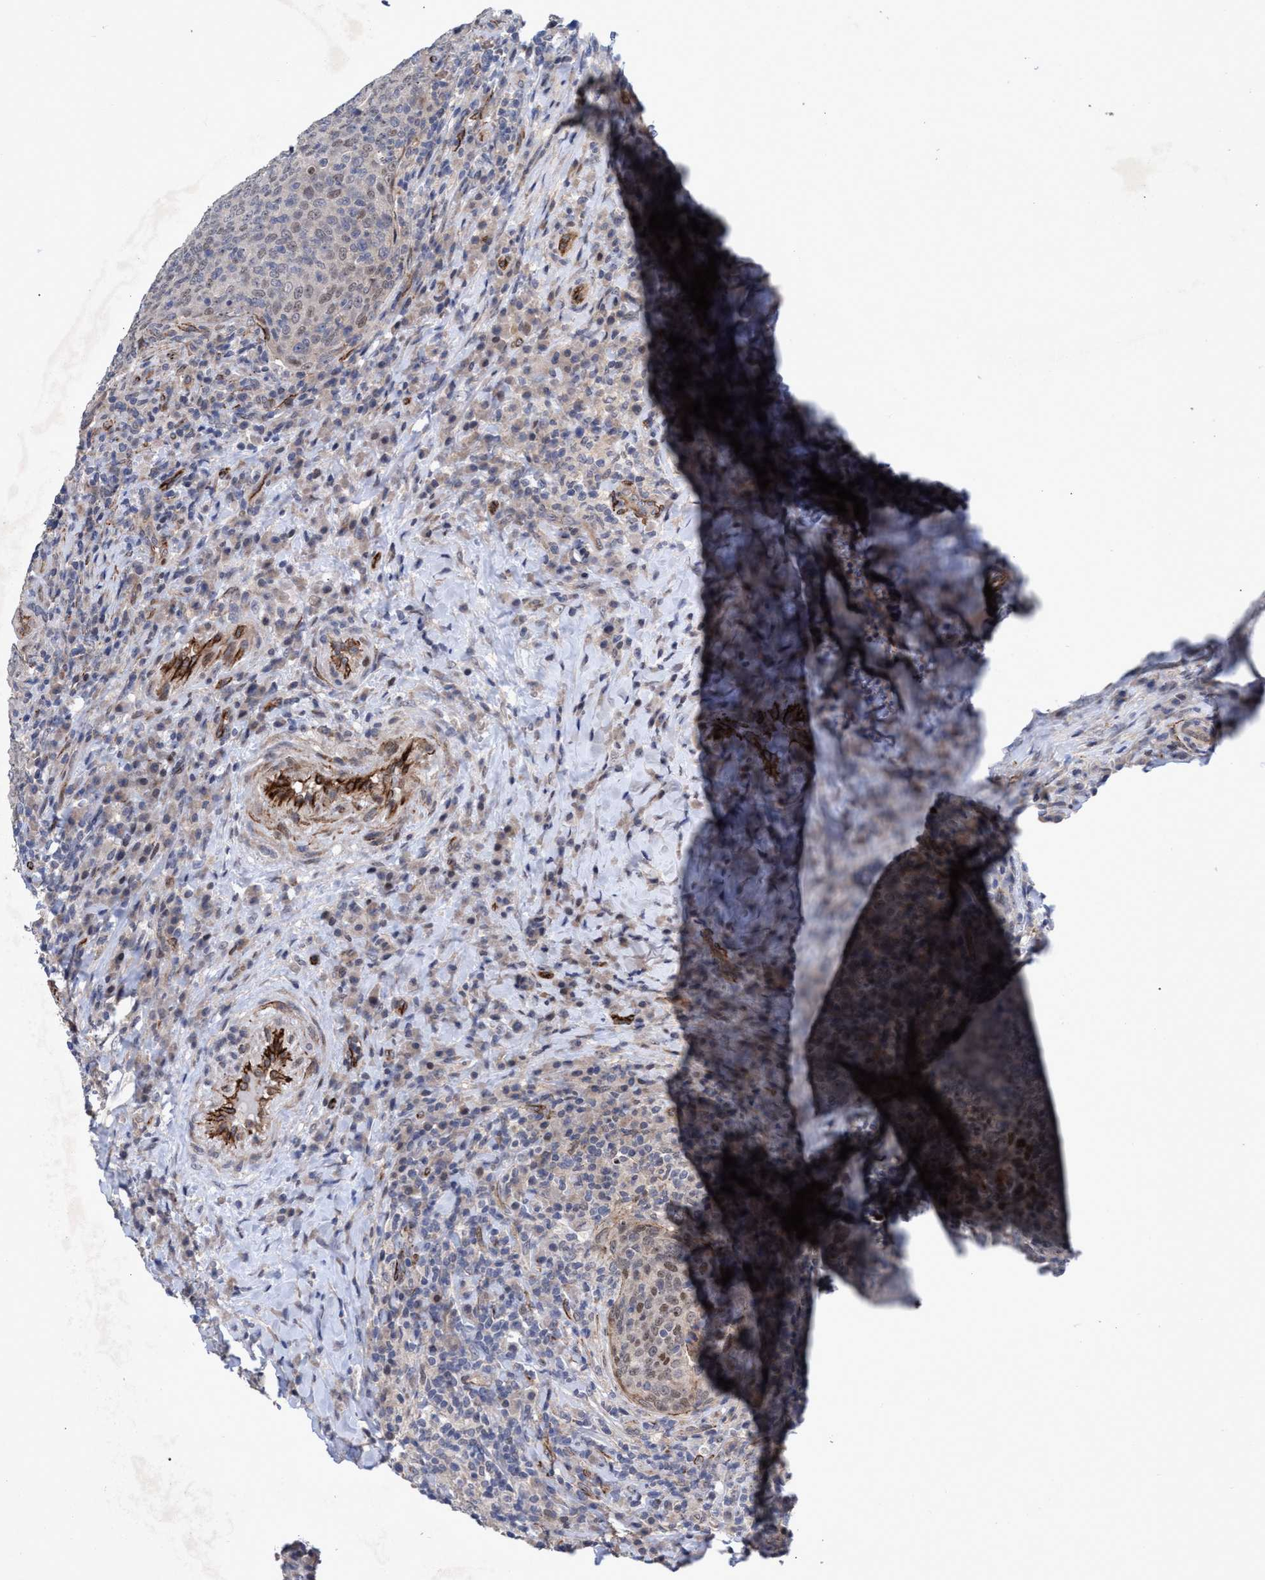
{"staining": {"intensity": "moderate", "quantity": "<25%", "location": "nuclear"}, "tissue": "head and neck cancer", "cell_type": "Tumor cells", "image_type": "cancer", "snomed": [{"axis": "morphology", "description": "Squamous cell carcinoma, NOS"}, {"axis": "morphology", "description": "Squamous cell carcinoma, metastatic, NOS"}, {"axis": "topography", "description": "Lymph node"}, {"axis": "topography", "description": "Head-Neck"}], "caption": "IHC micrograph of human squamous cell carcinoma (head and neck) stained for a protein (brown), which shows low levels of moderate nuclear expression in about <25% of tumor cells.", "gene": "ZNF750", "patient": {"sex": "male", "age": 62}}